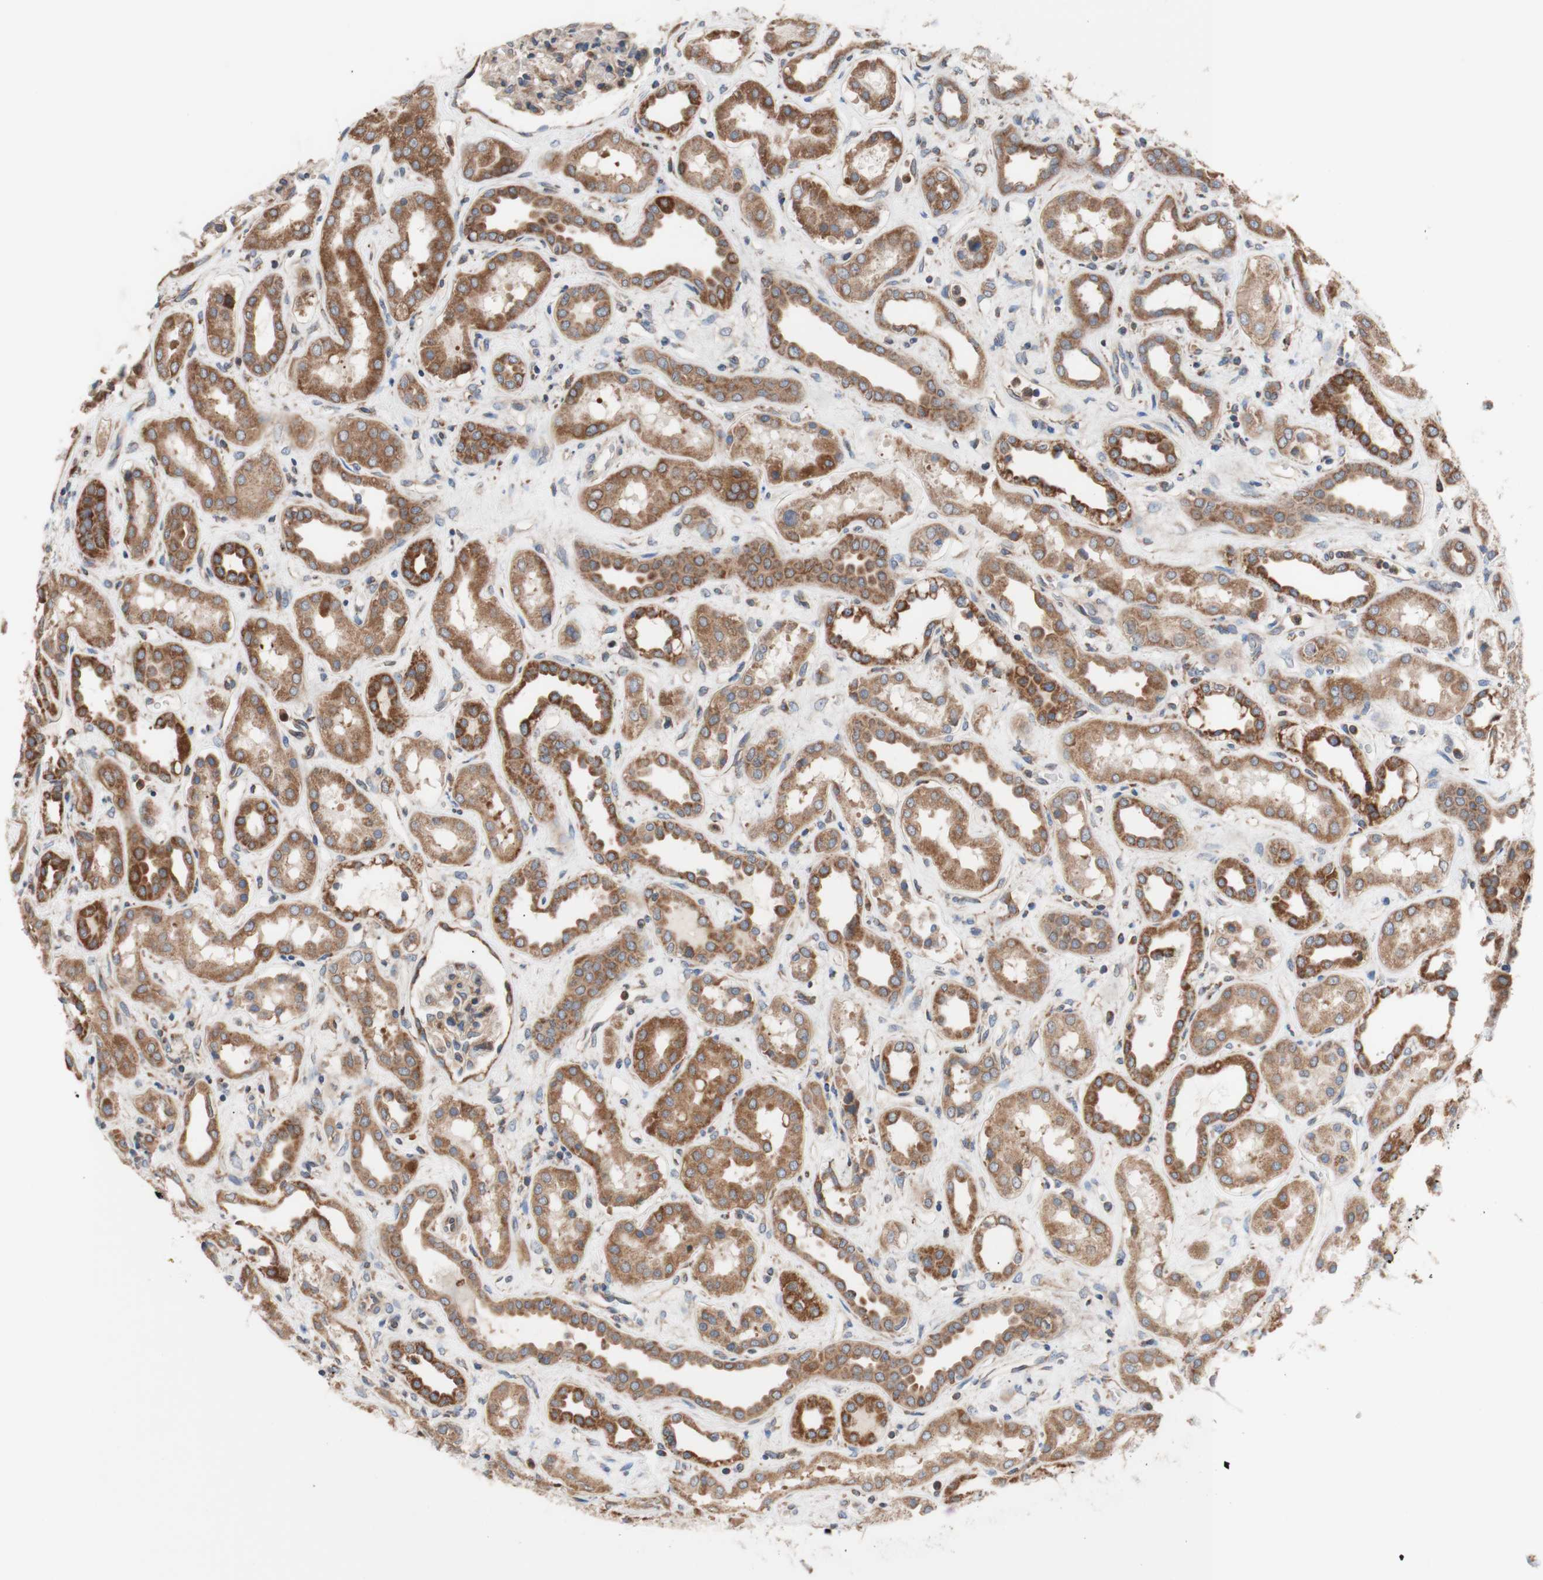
{"staining": {"intensity": "weak", "quantity": "25%-75%", "location": "cytoplasmic/membranous"}, "tissue": "kidney", "cell_type": "Cells in glomeruli", "image_type": "normal", "snomed": [{"axis": "morphology", "description": "Normal tissue, NOS"}, {"axis": "topography", "description": "Kidney"}], "caption": "Protein staining by immunohistochemistry (IHC) demonstrates weak cytoplasmic/membranous staining in approximately 25%-75% of cells in glomeruli in normal kidney. (DAB = brown stain, brightfield microscopy at high magnification).", "gene": "FMR1", "patient": {"sex": "male", "age": 59}}